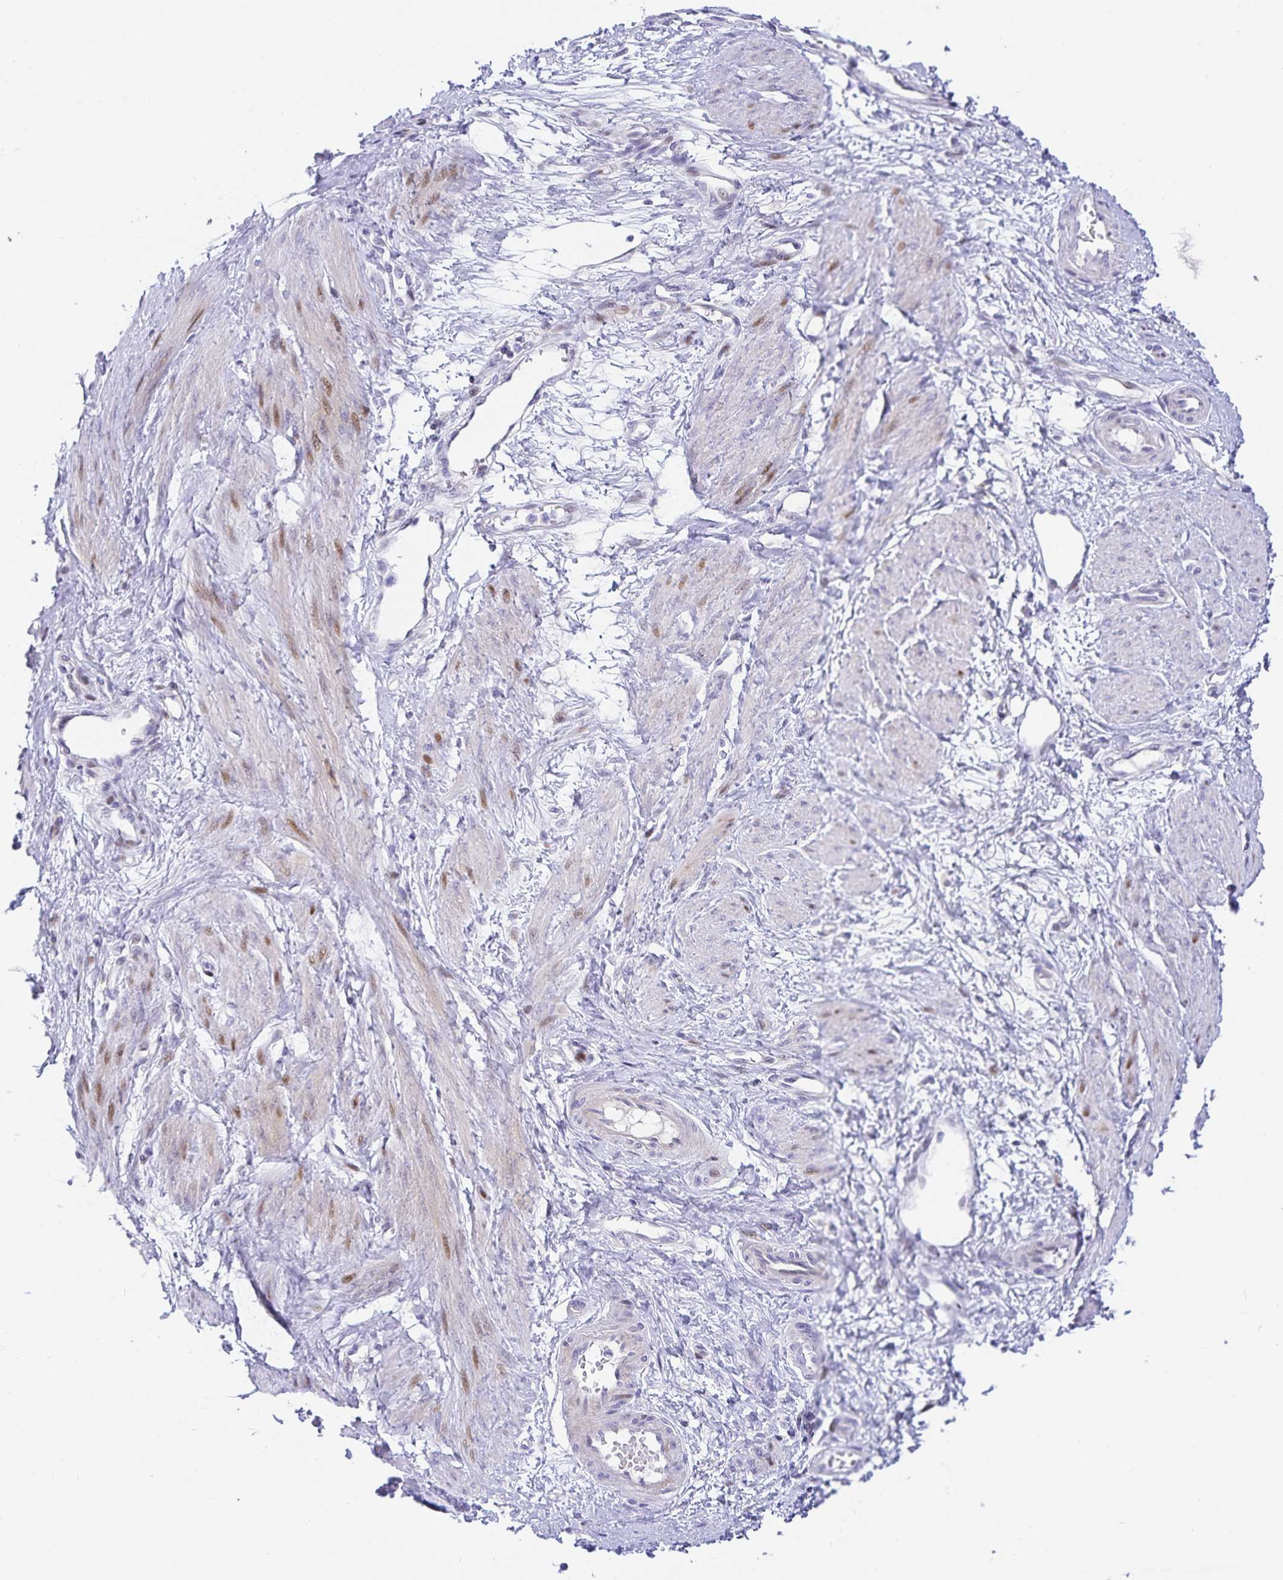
{"staining": {"intensity": "negative", "quantity": "none", "location": "none"}, "tissue": "smooth muscle", "cell_type": "Smooth muscle cells", "image_type": "normal", "snomed": [{"axis": "morphology", "description": "Normal tissue, NOS"}, {"axis": "topography", "description": "Smooth muscle"}, {"axis": "topography", "description": "Uterus"}], "caption": "Unremarkable smooth muscle was stained to show a protein in brown. There is no significant expression in smooth muscle cells. Nuclei are stained in blue.", "gene": "KBTBD13", "patient": {"sex": "female", "age": 39}}